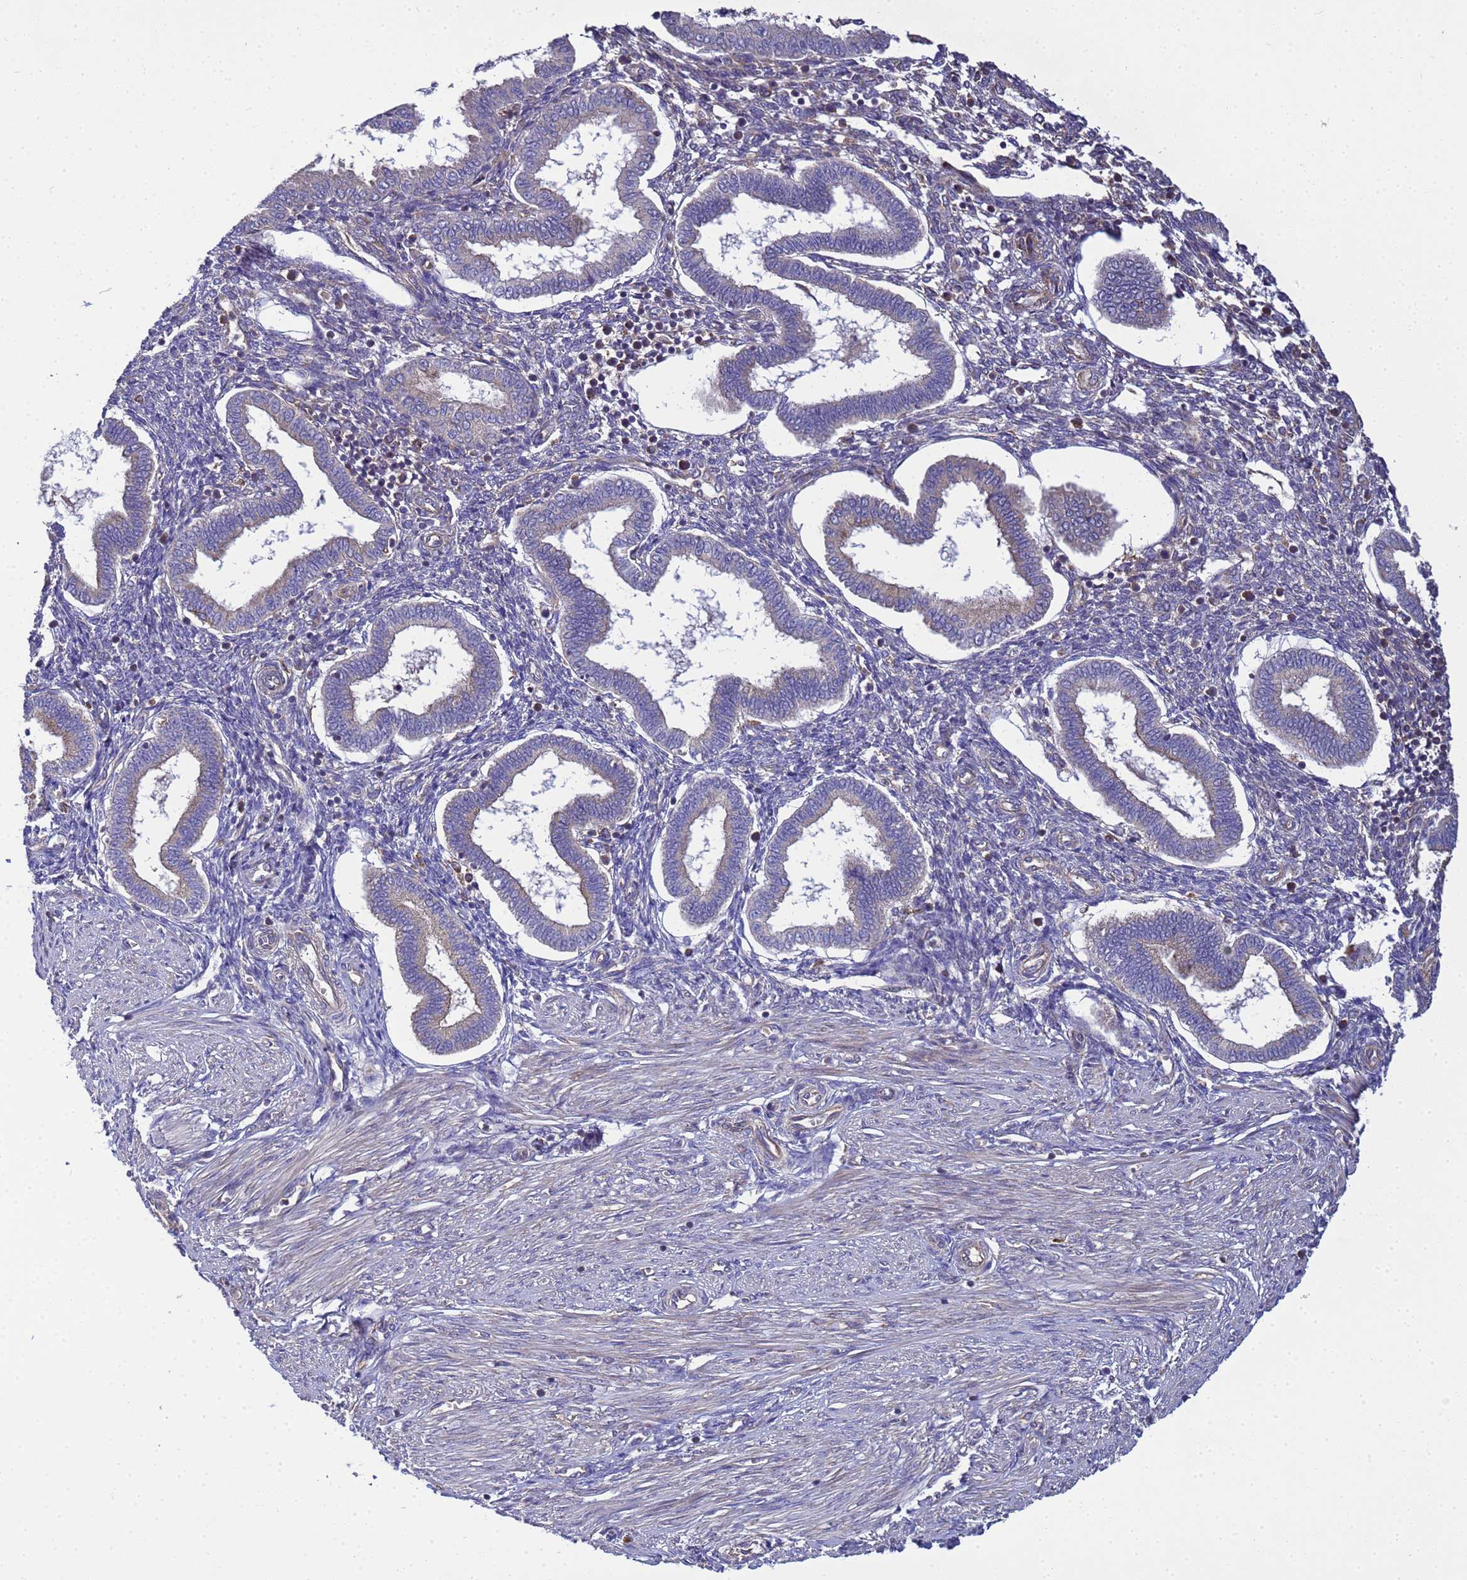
{"staining": {"intensity": "weak", "quantity": "<25%", "location": "cytoplasmic/membranous"}, "tissue": "endometrium", "cell_type": "Cells in endometrial stroma", "image_type": "normal", "snomed": [{"axis": "morphology", "description": "Normal tissue, NOS"}, {"axis": "topography", "description": "Endometrium"}], "caption": "Endometrium stained for a protein using immunohistochemistry displays no positivity cells in endometrial stroma.", "gene": "BECN1", "patient": {"sex": "female", "age": 24}}